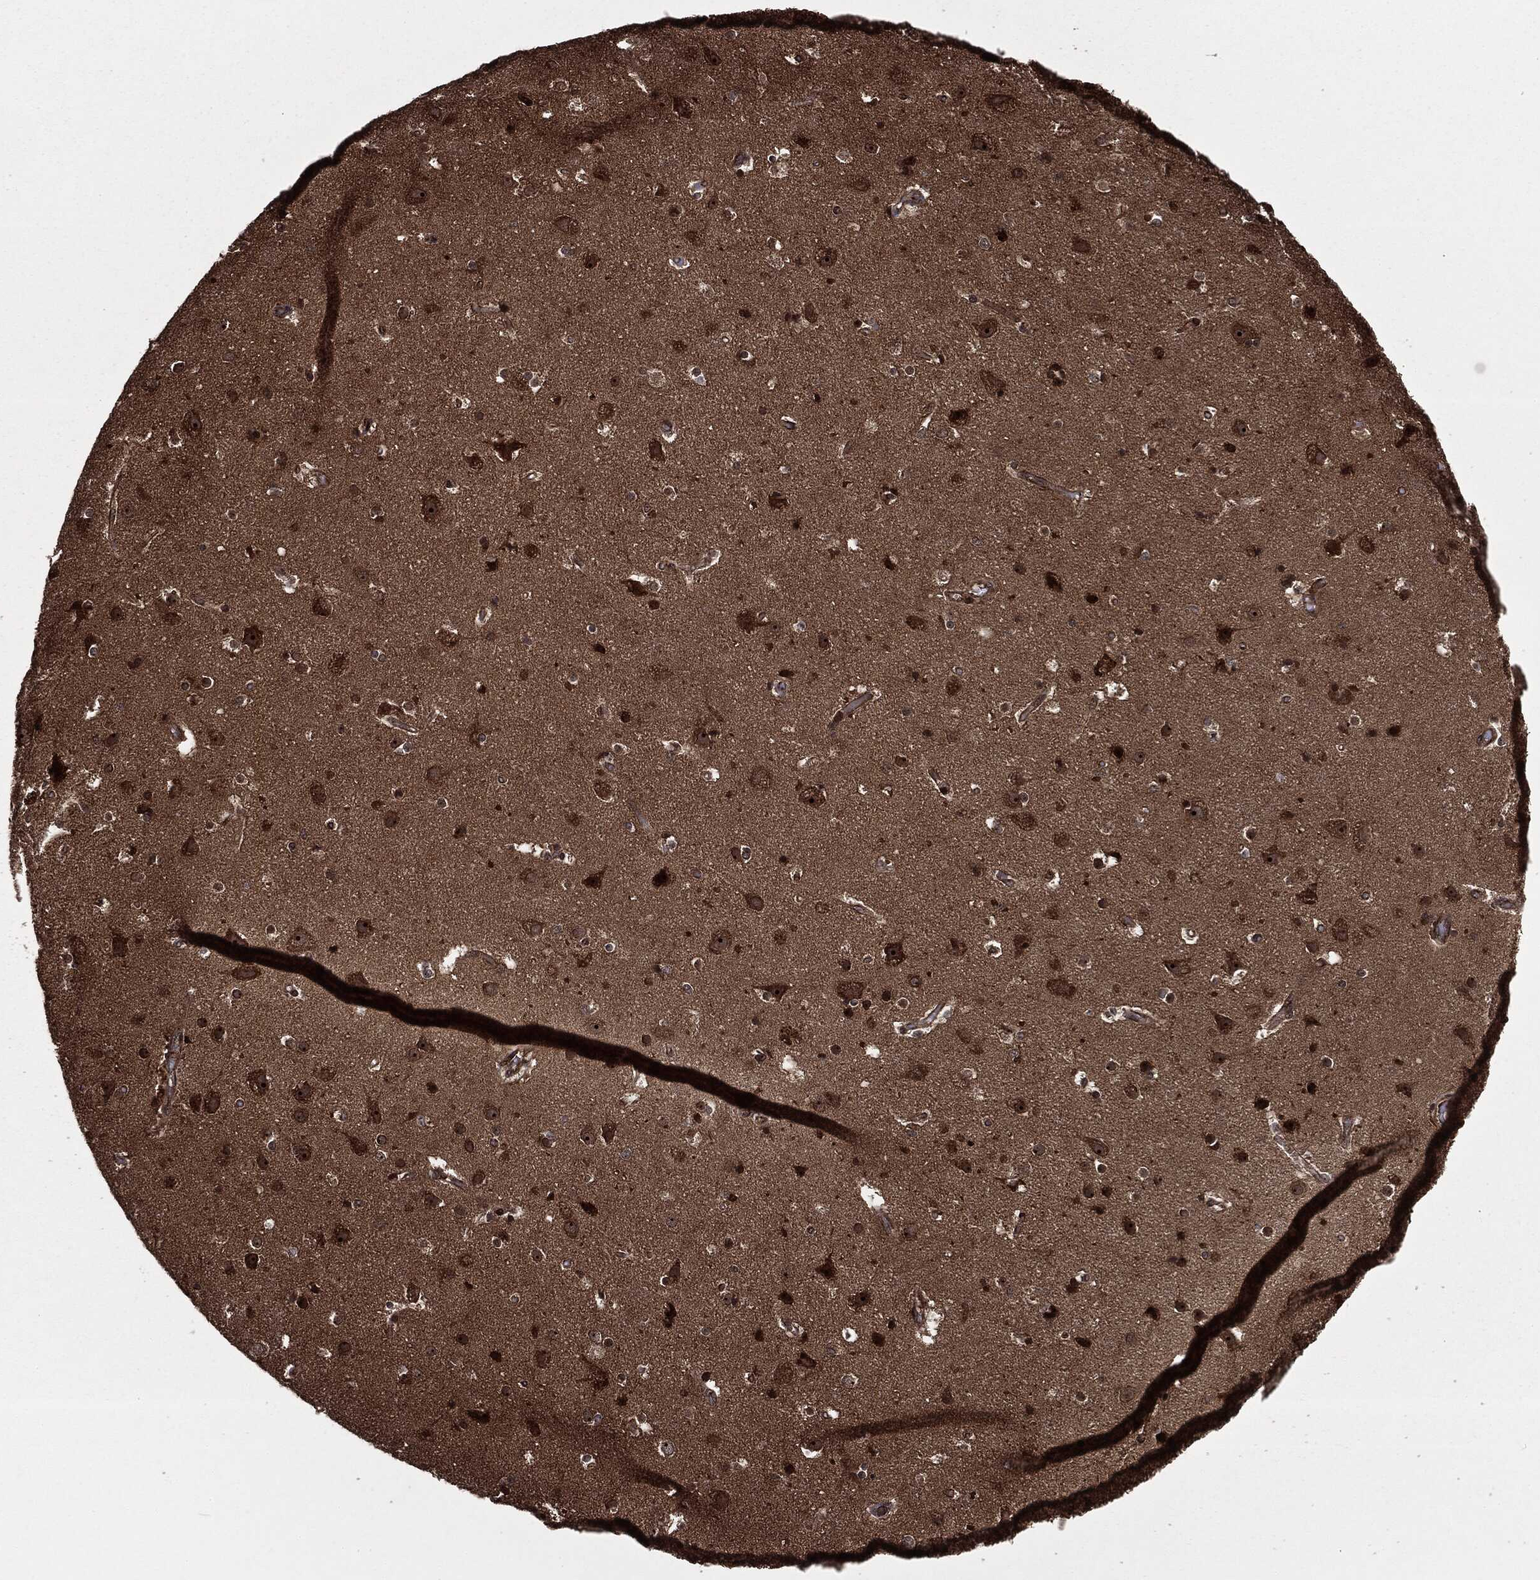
{"staining": {"intensity": "strong", "quantity": "25%-75%", "location": "cytoplasmic/membranous"}, "tissue": "cerebral cortex", "cell_type": "Endothelial cells", "image_type": "normal", "snomed": [{"axis": "morphology", "description": "Normal tissue, NOS"}, {"axis": "topography", "description": "Cerebral cortex"}], "caption": "This histopathology image displays immunohistochemistry (IHC) staining of benign cerebral cortex, with high strong cytoplasmic/membranous expression in approximately 25%-75% of endothelial cells.", "gene": "CARD6", "patient": {"sex": "female", "age": 52}}